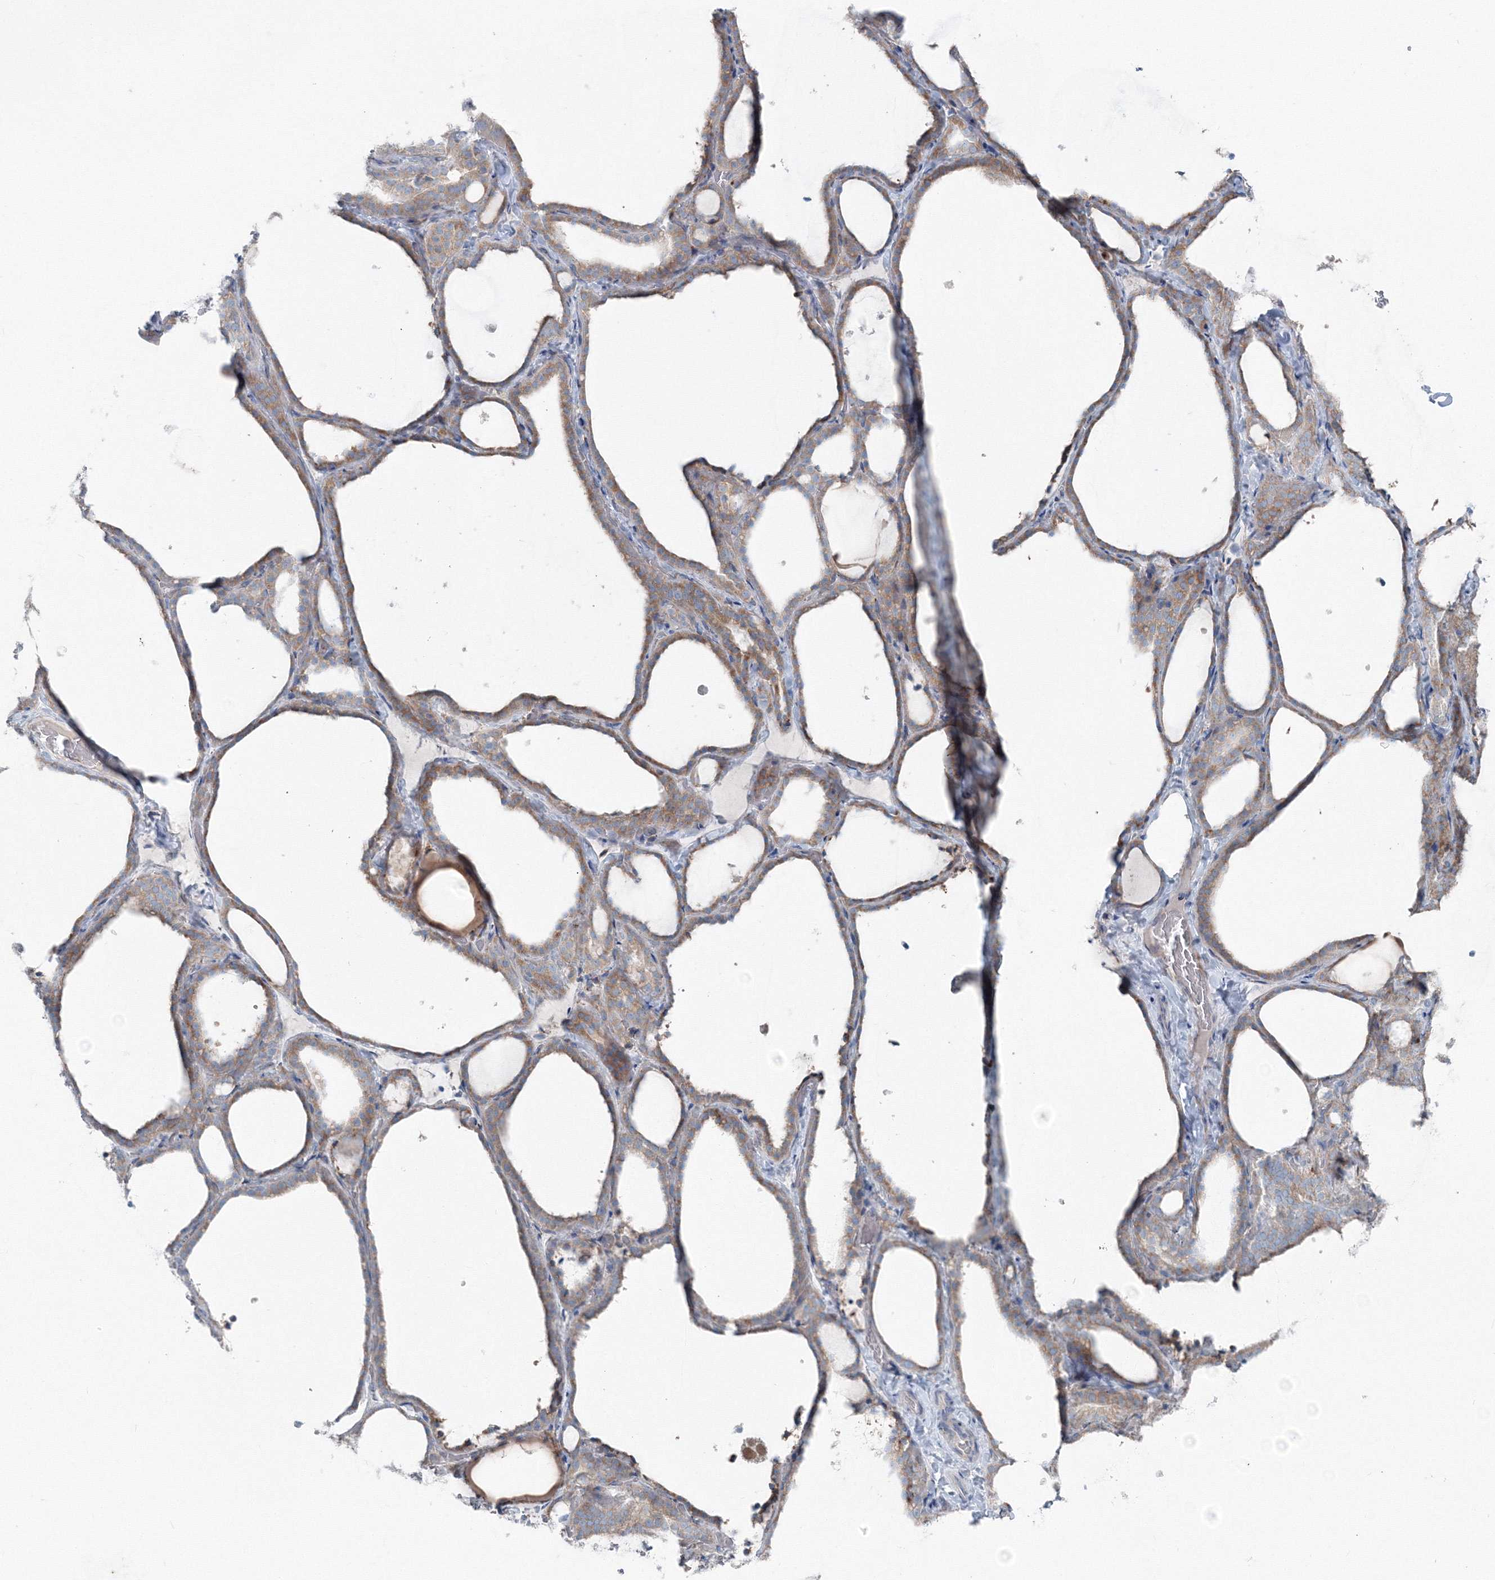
{"staining": {"intensity": "weak", "quantity": "25%-75%", "location": "cytoplasmic/membranous"}, "tissue": "thyroid gland", "cell_type": "Glandular cells", "image_type": "normal", "snomed": [{"axis": "morphology", "description": "Normal tissue, NOS"}, {"axis": "topography", "description": "Thyroid gland"}], "caption": "A low amount of weak cytoplasmic/membranous staining is identified in approximately 25%-75% of glandular cells in unremarkable thyroid gland.", "gene": "ENSG00000285283", "patient": {"sex": "female", "age": 22}}